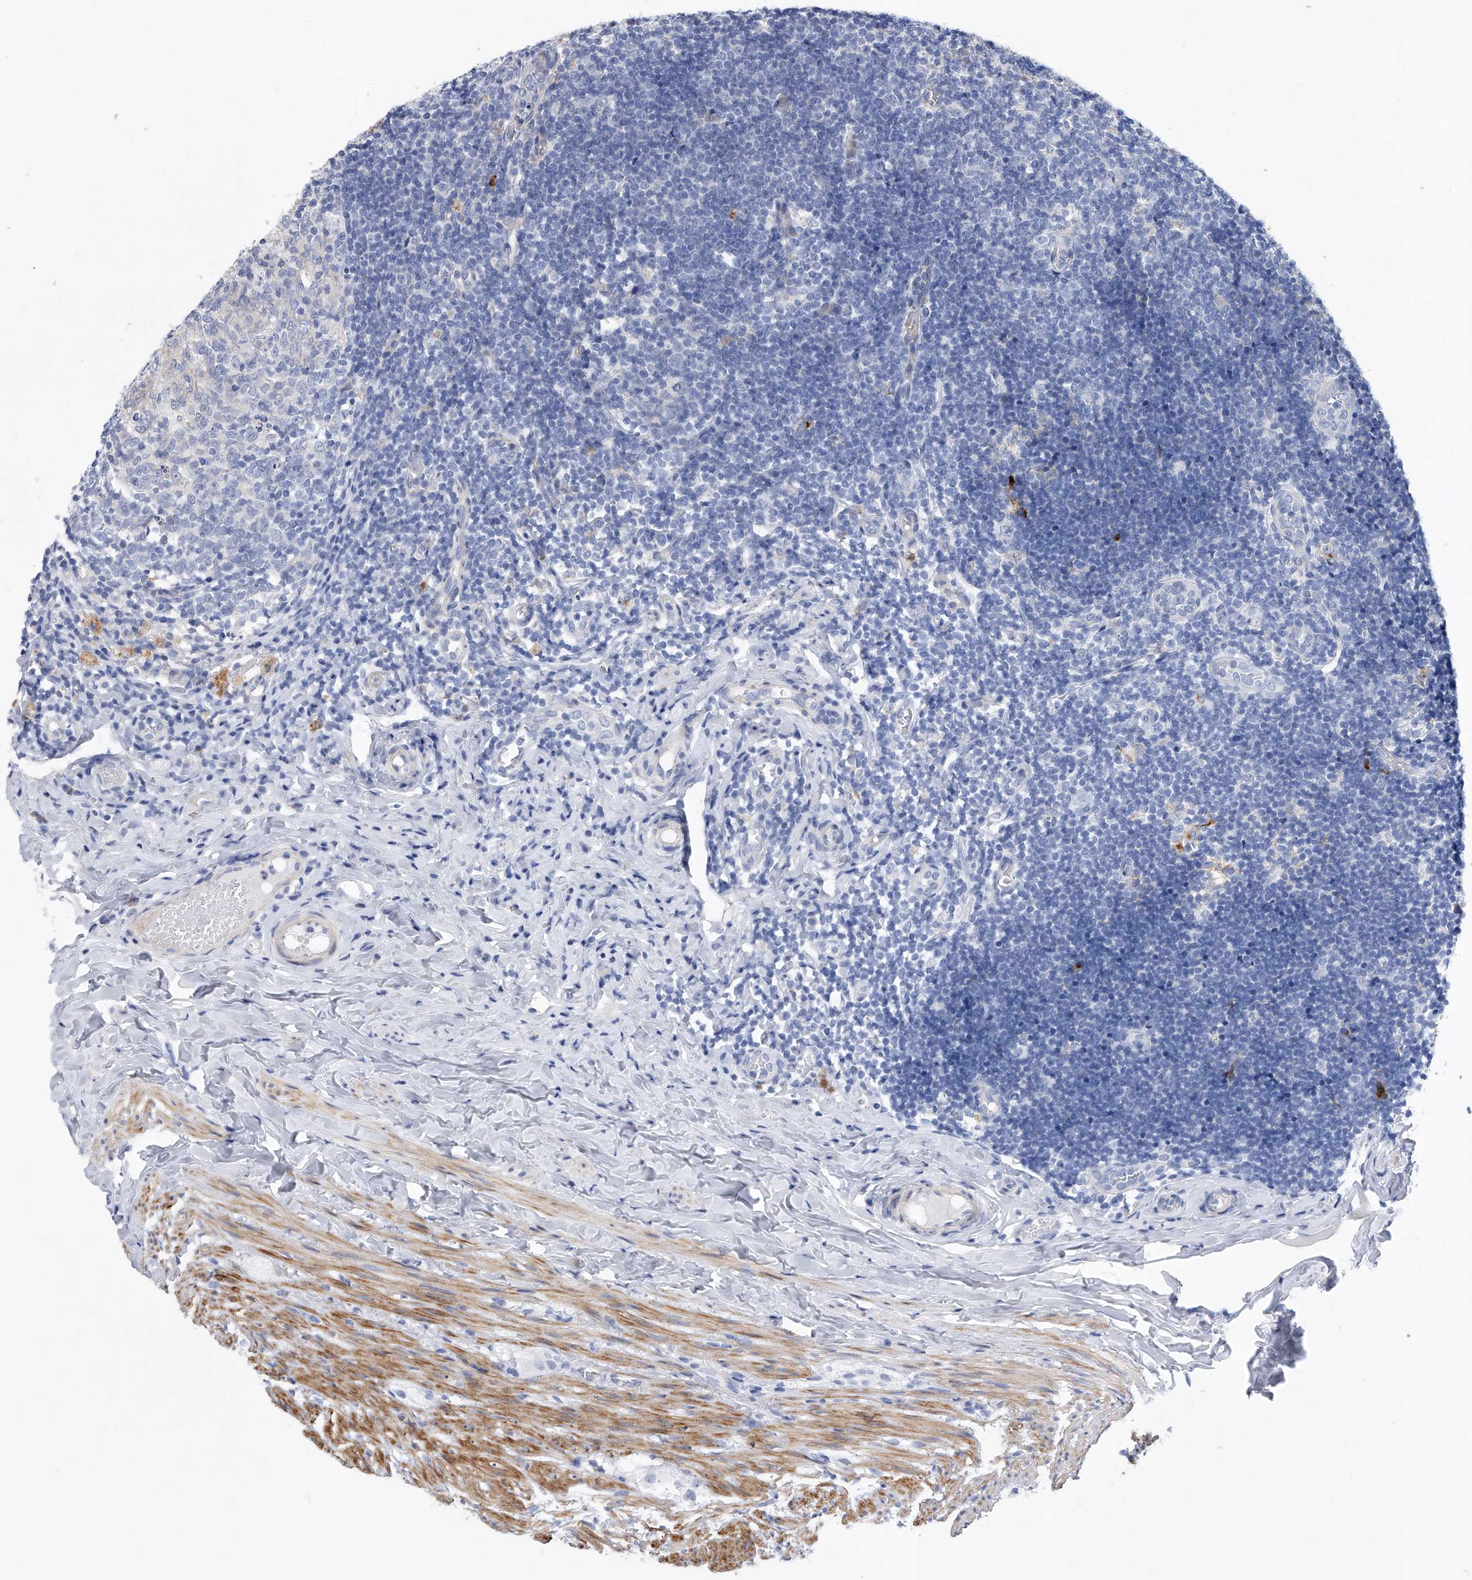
{"staining": {"intensity": "weak", "quantity": "<25%", "location": "cytoplasmic/membranous"}, "tissue": "appendix", "cell_type": "Glandular cells", "image_type": "normal", "snomed": [{"axis": "morphology", "description": "Normal tissue, NOS"}, {"axis": "topography", "description": "Appendix"}], "caption": "This is an immunohistochemistry micrograph of benign appendix. There is no positivity in glandular cells.", "gene": "ENSG00000250424", "patient": {"sex": "male", "age": 8}}